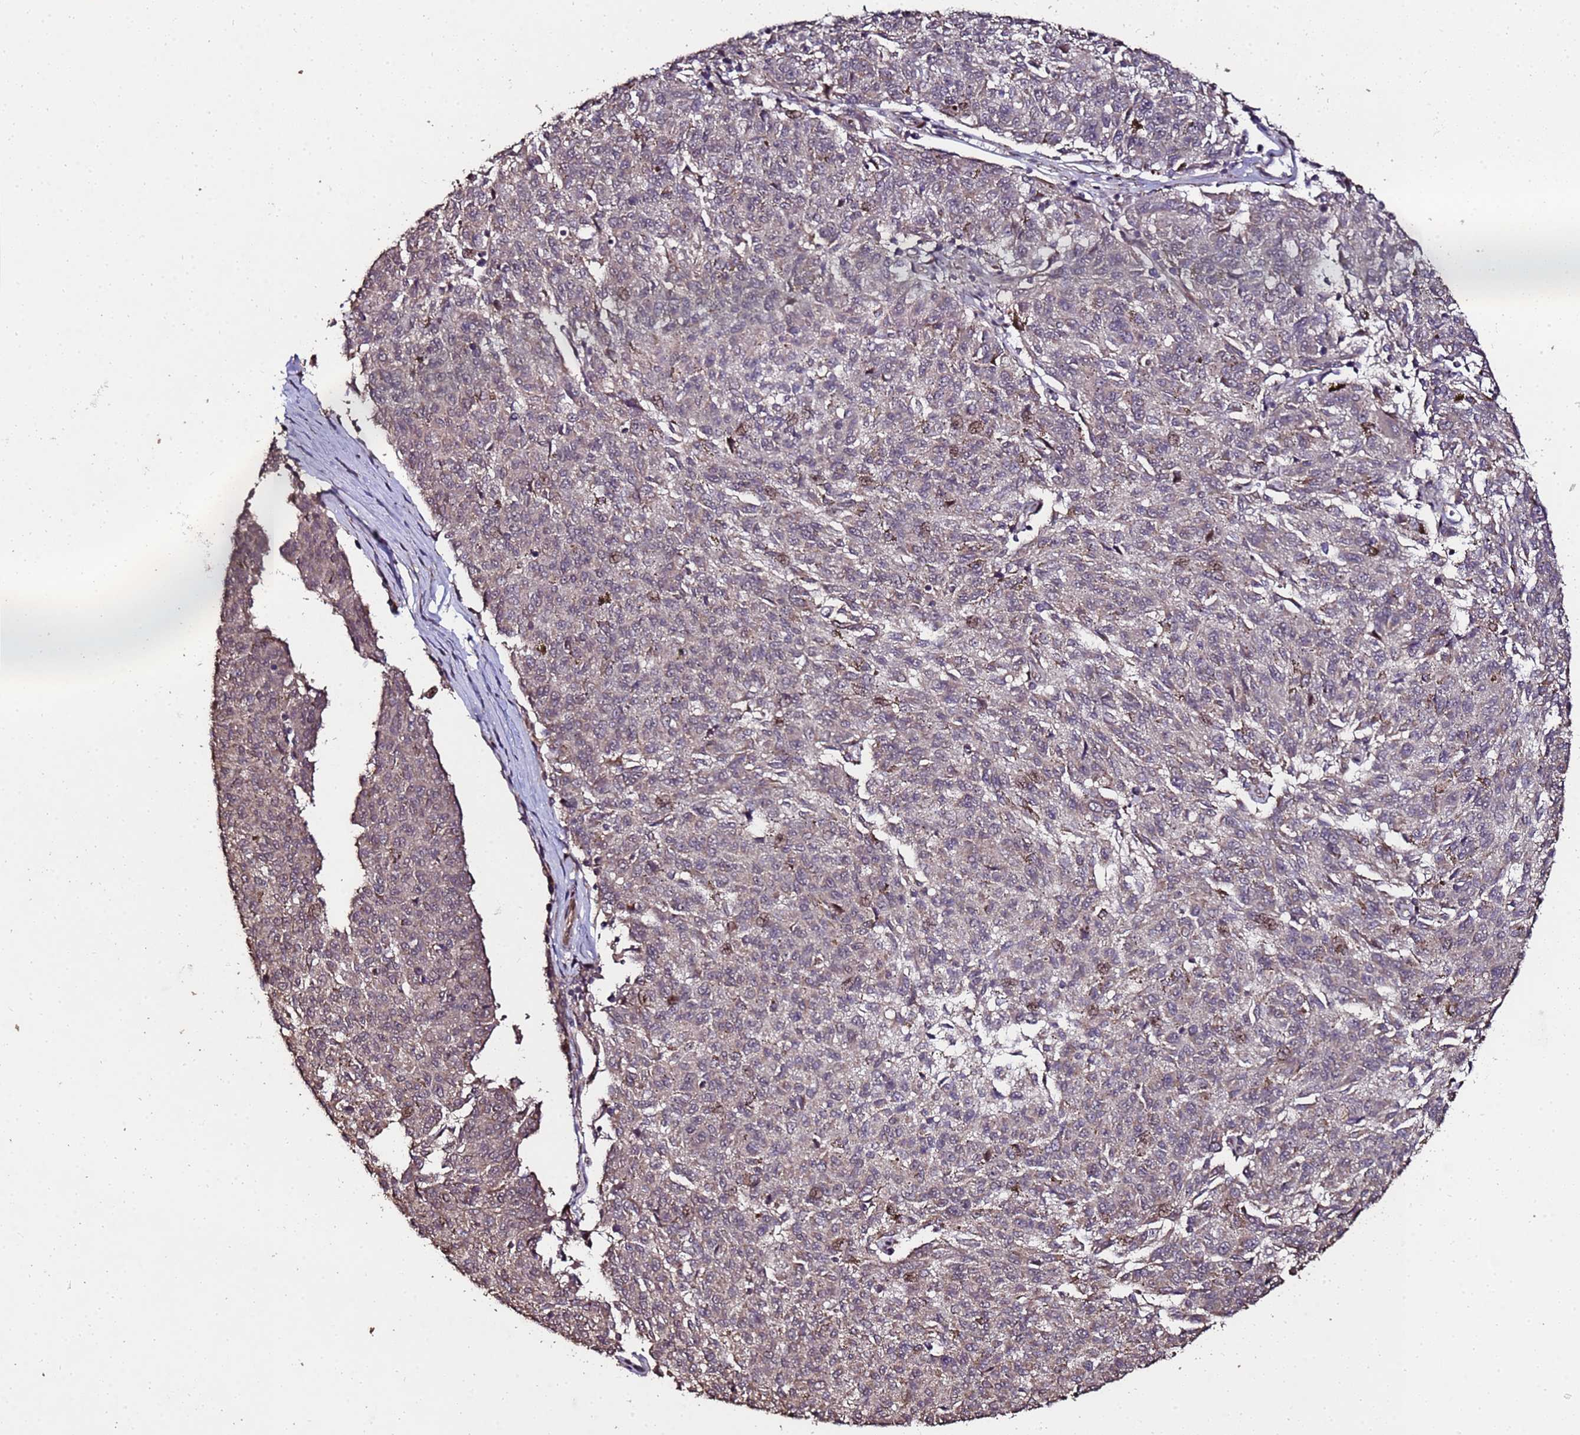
{"staining": {"intensity": "weak", "quantity": "25%-75%", "location": "cytoplasmic/membranous,nuclear"}, "tissue": "melanoma", "cell_type": "Tumor cells", "image_type": "cancer", "snomed": [{"axis": "morphology", "description": "Malignant melanoma, NOS"}, {"axis": "topography", "description": "Skin"}], "caption": "Human malignant melanoma stained for a protein (brown) displays weak cytoplasmic/membranous and nuclear positive positivity in about 25%-75% of tumor cells.", "gene": "PRODH", "patient": {"sex": "female", "age": 72}}